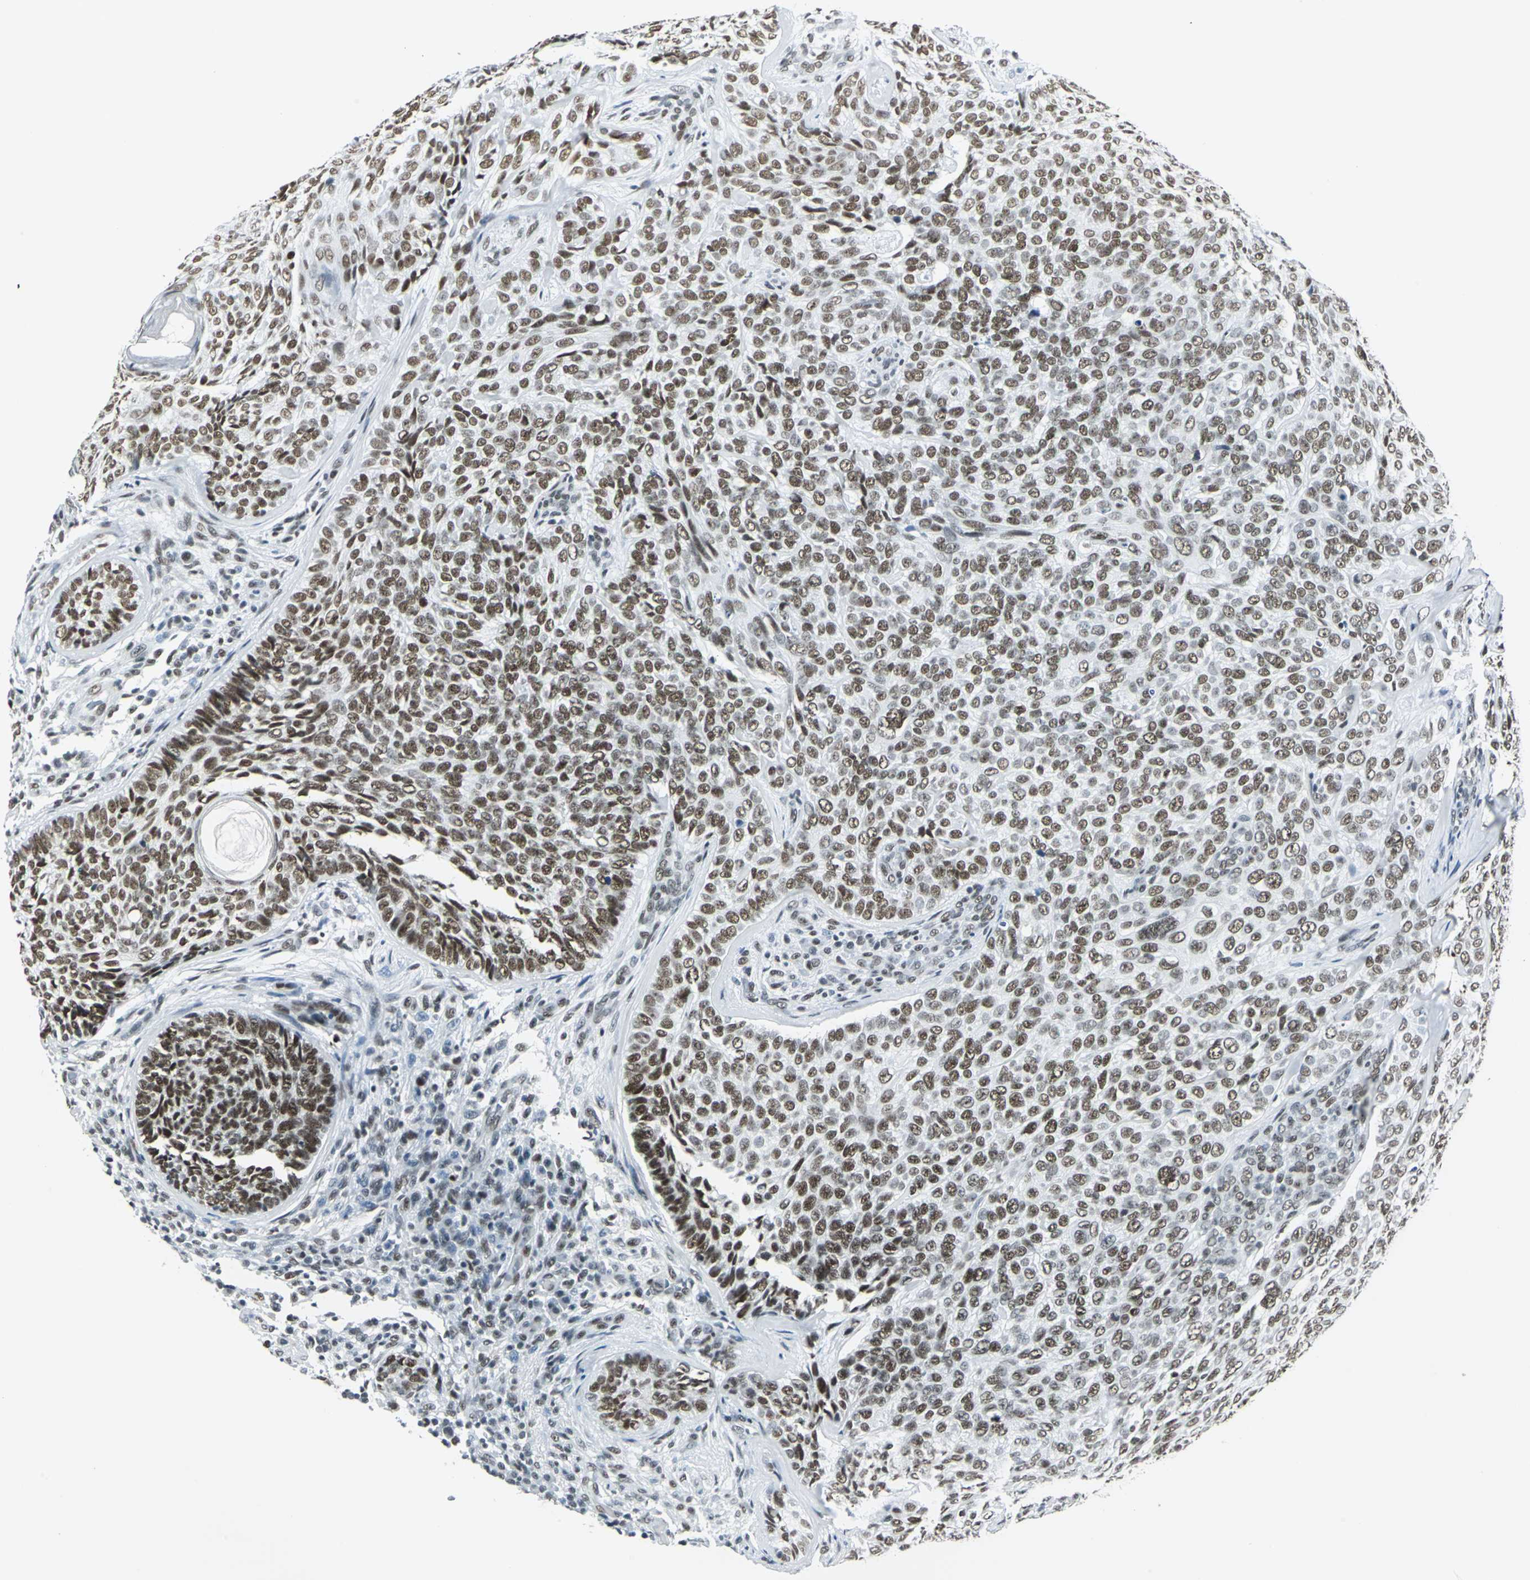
{"staining": {"intensity": "strong", "quantity": ">75%", "location": "nuclear"}, "tissue": "skin cancer", "cell_type": "Tumor cells", "image_type": "cancer", "snomed": [{"axis": "morphology", "description": "Basal cell carcinoma"}, {"axis": "topography", "description": "Skin"}], "caption": "Immunohistochemical staining of human basal cell carcinoma (skin) demonstrates strong nuclear protein expression in approximately >75% of tumor cells. The protein of interest is shown in brown color, while the nuclei are stained blue.", "gene": "ADNP", "patient": {"sex": "male", "age": 72}}